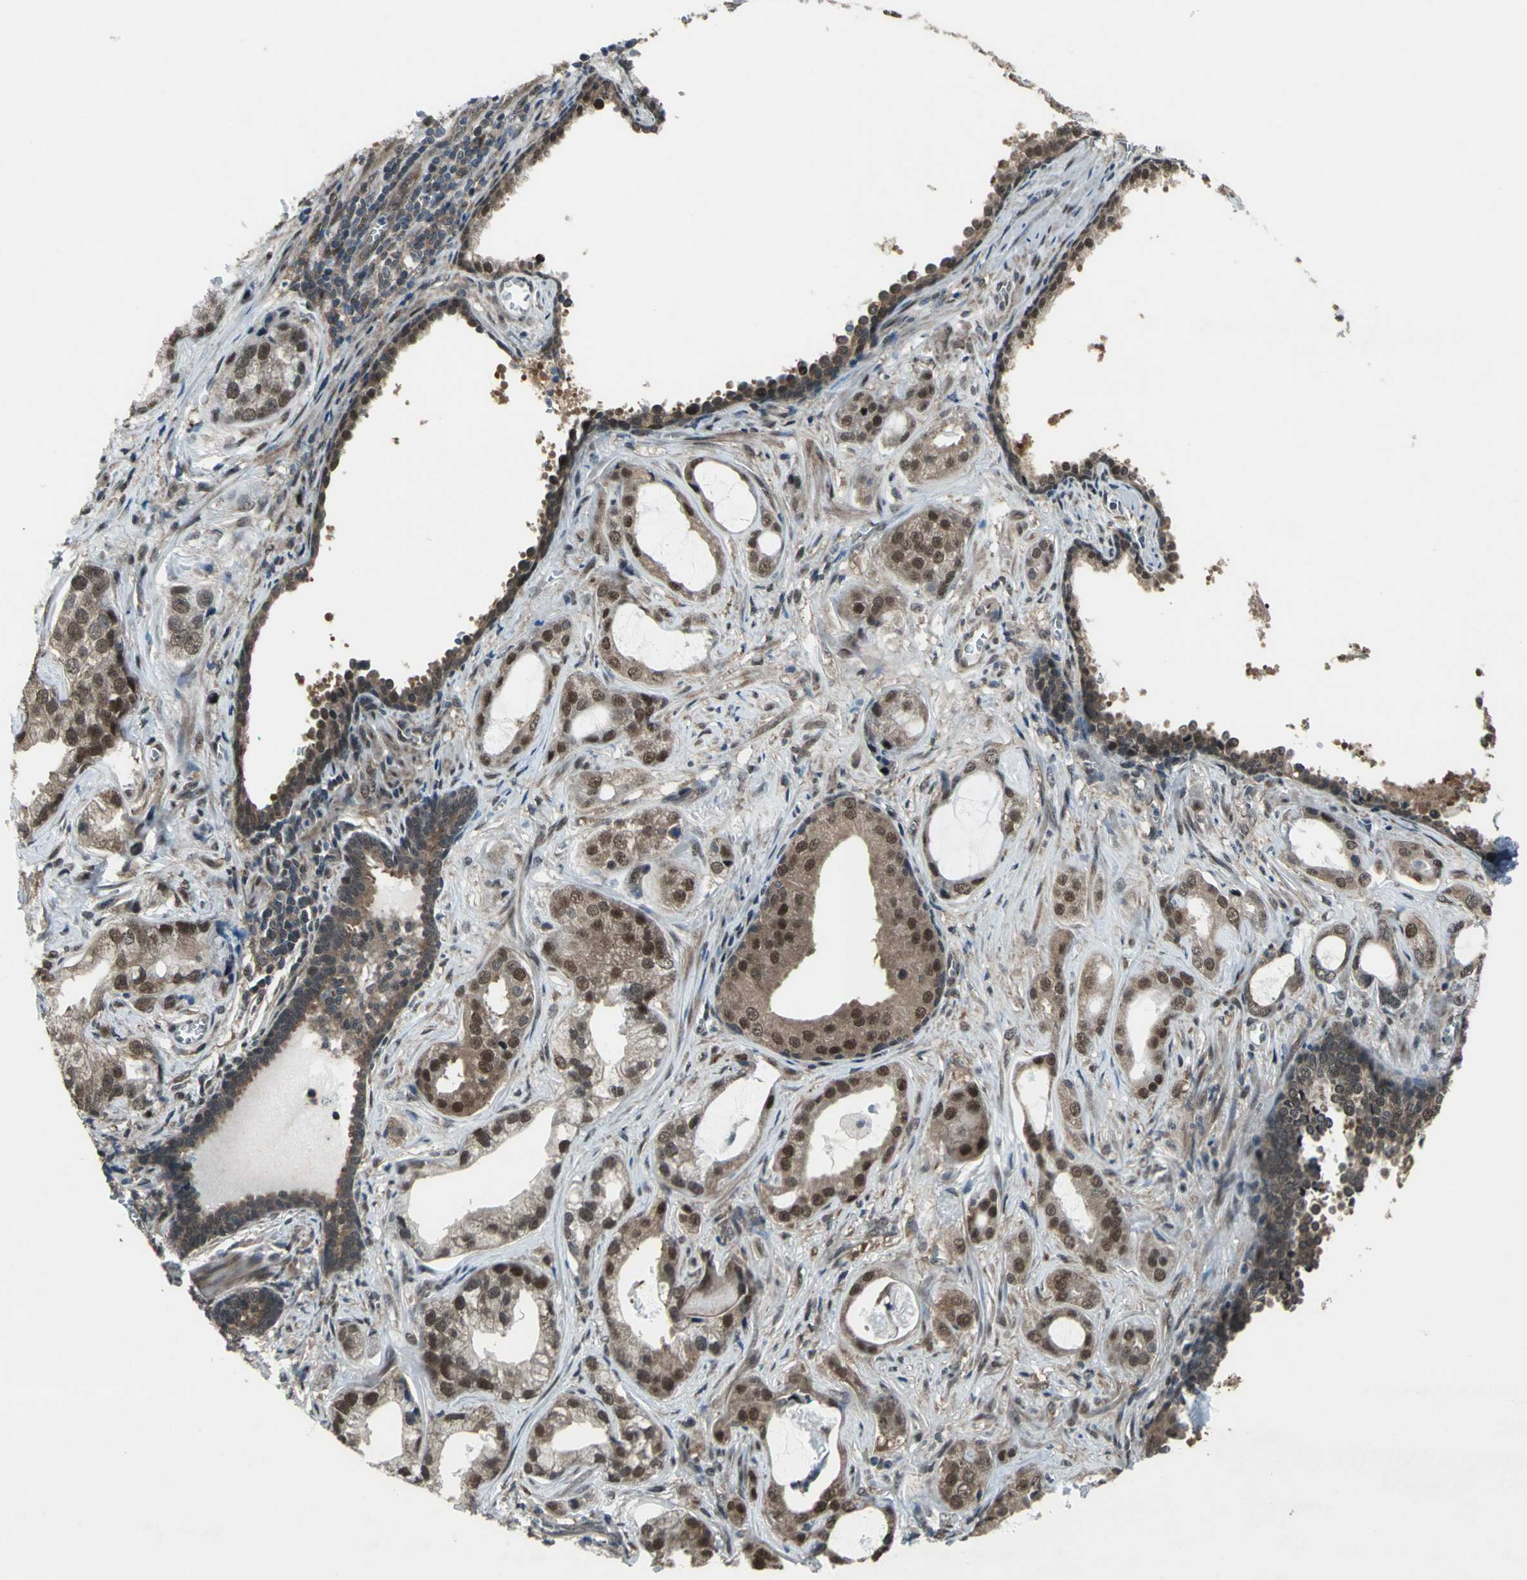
{"staining": {"intensity": "strong", "quantity": ">75%", "location": "cytoplasmic/membranous,nuclear"}, "tissue": "prostate cancer", "cell_type": "Tumor cells", "image_type": "cancer", "snomed": [{"axis": "morphology", "description": "Adenocarcinoma, Low grade"}, {"axis": "topography", "description": "Prostate"}], "caption": "Immunohistochemistry of adenocarcinoma (low-grade) (prostate) shows high levels of strong cytoplasmic/membranous and nuclear staining in approximately >75% of tumor cells. The protein of interest is shown in brown color, while the nuclei are stained blue.", "gene": "COPS5", "patient": {"sex": "male", "age": 59}}